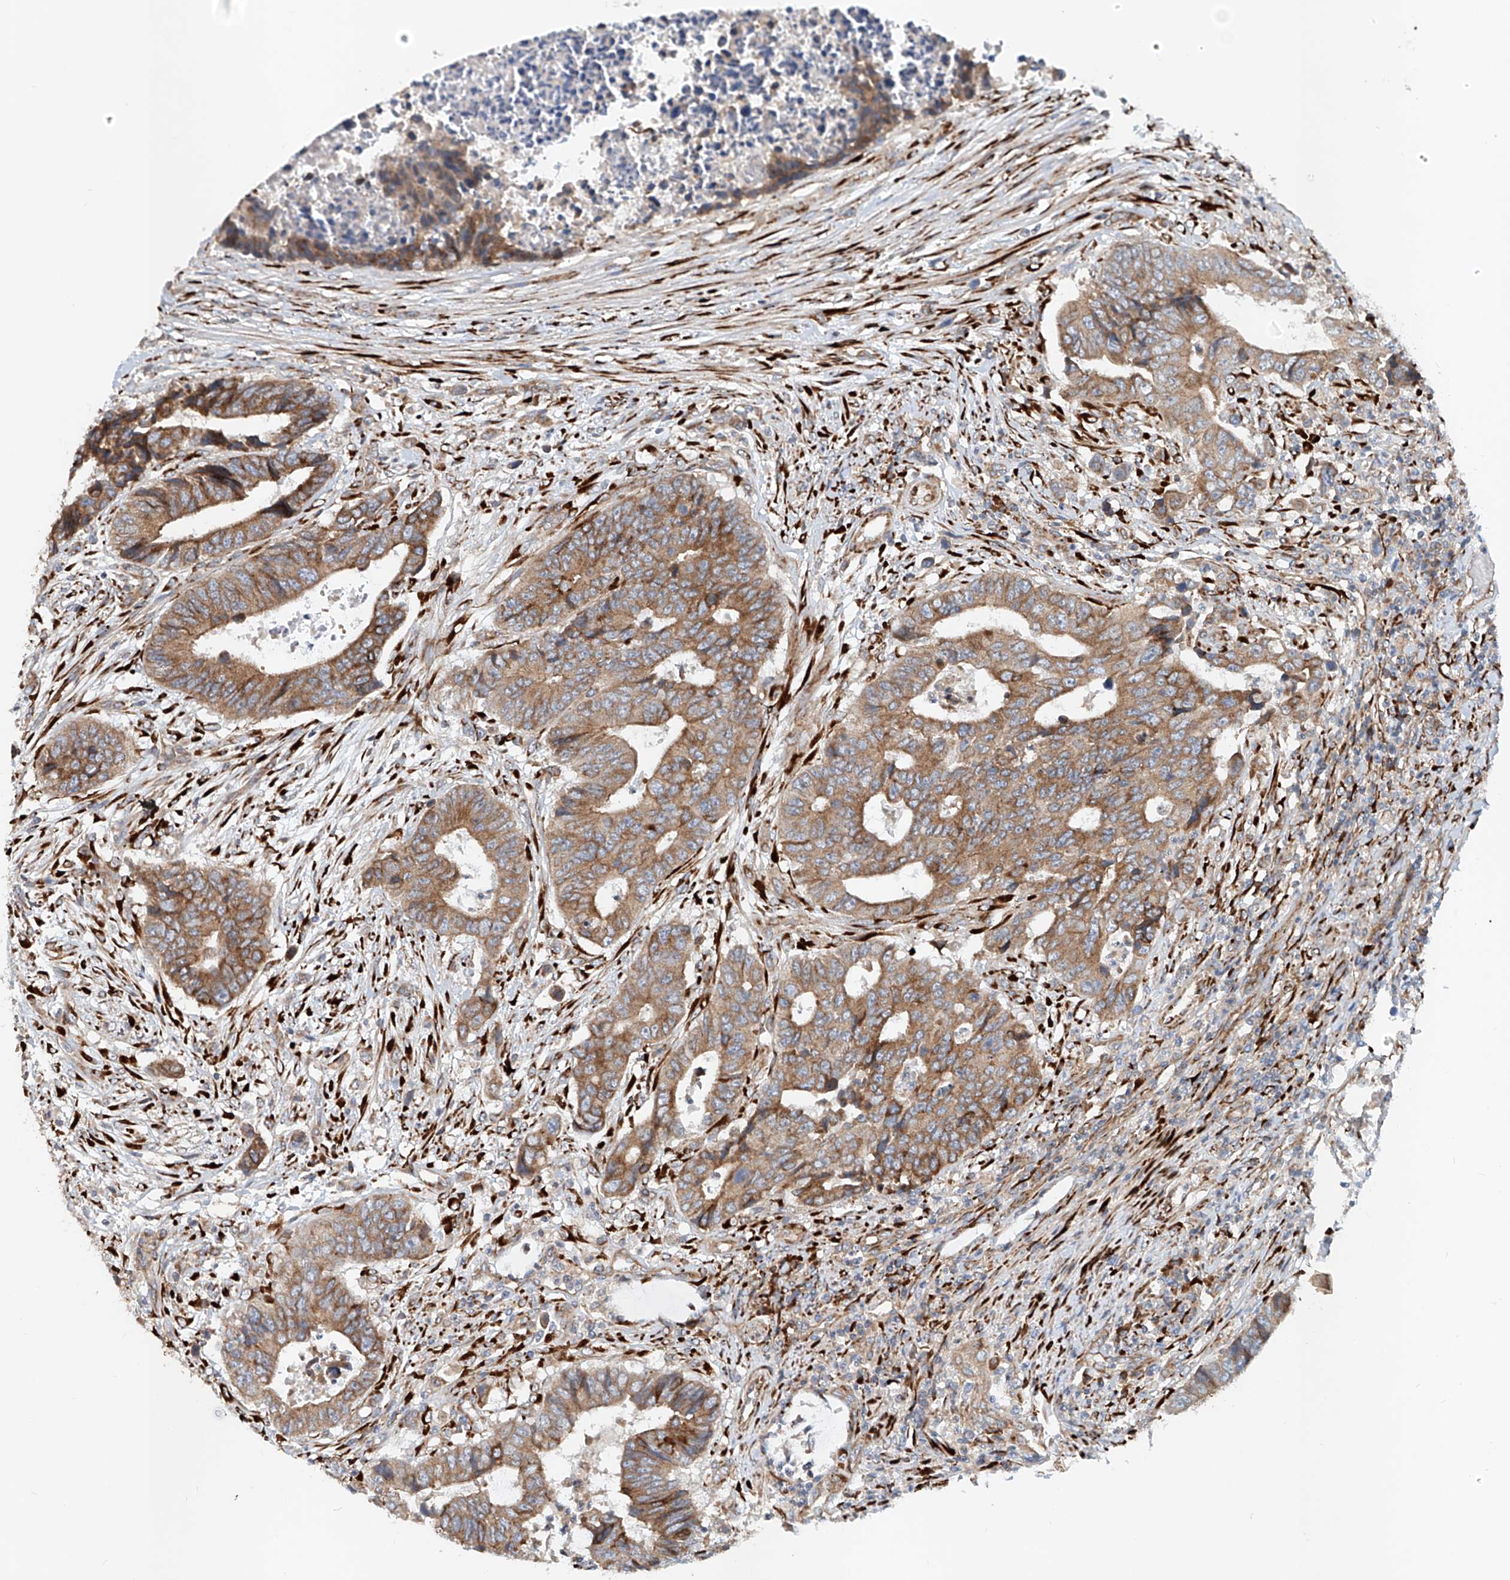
{"staining": {"intensity": "moderate", "quantity": ">75%", "location": "cytoplasmic/membranous"}, "tissue": "colorectal cancer", "cell_type": "Tumor cells", "image_type": "cancer", "snomed": [{"axis": "morphology", "description": "Adenocarcinoma, NOS"}, {"axis": "topography", "description": "Rectum"}], "caption": "There is medium levels of moderate cytoplasmic/membranous expression in tumor cells of colorectal cancer, as demonstrated by immunohistochemical staining (brown color).", "gene": "SNAP29", "patient": {"sex": "male", "age": 84}}